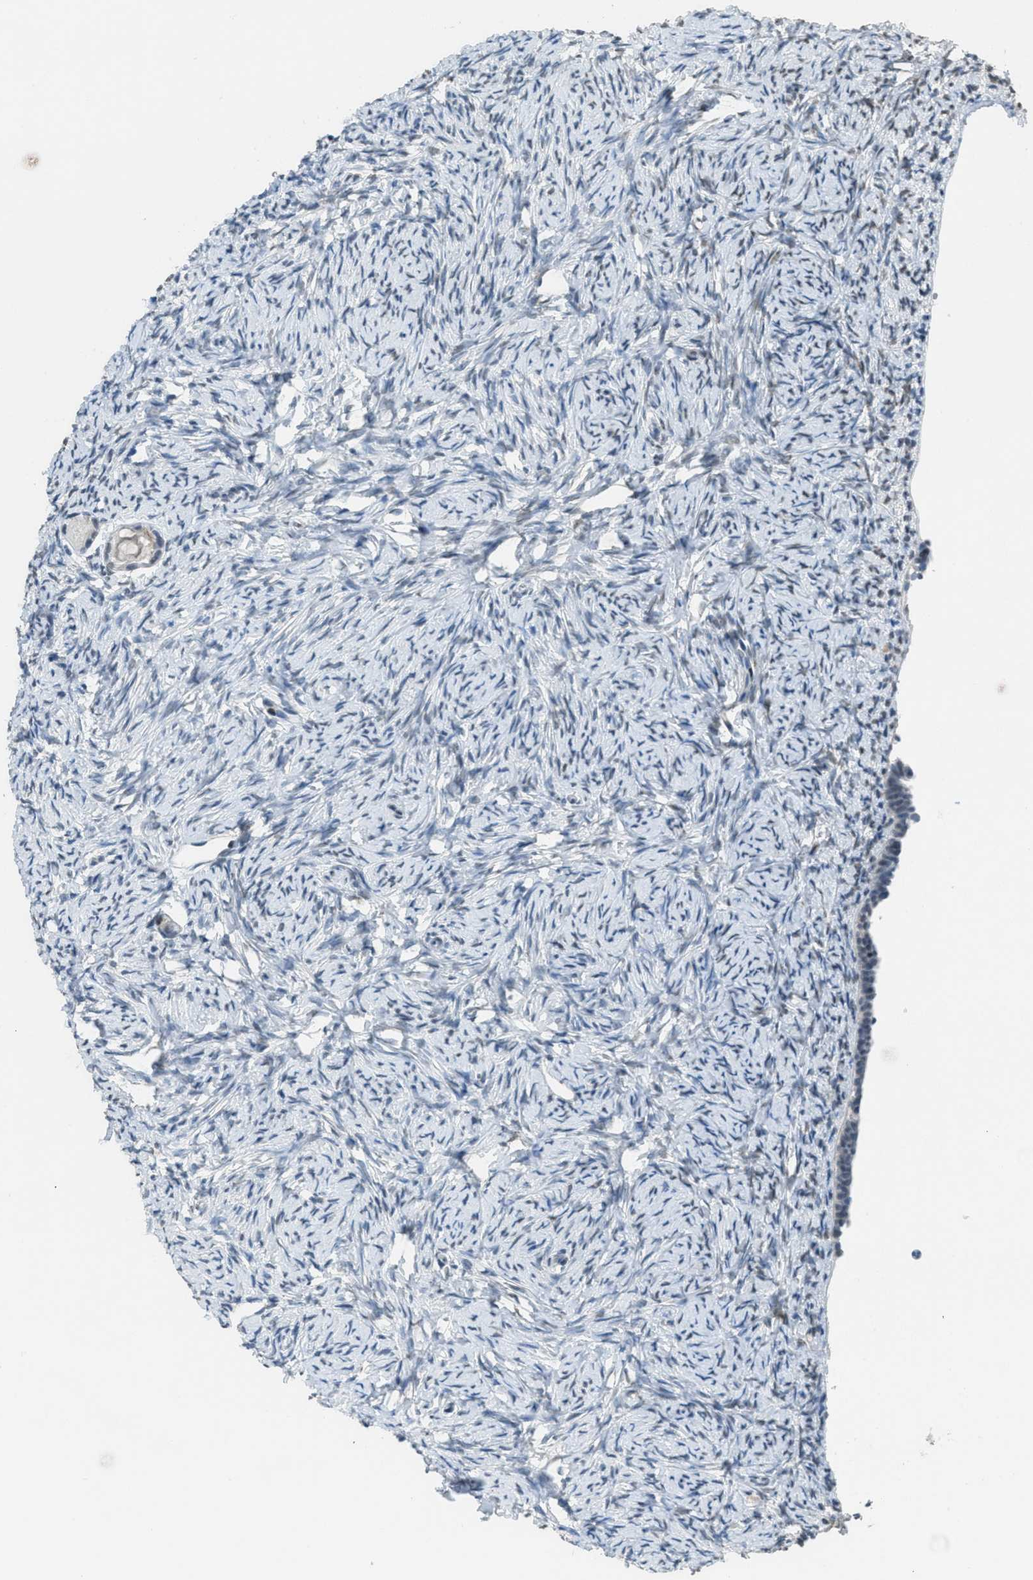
{"staining": {"intensity": "weak", "quantity": "<25%", "location": "nuclear"}, "tissue": "ovary", "cell_type": "Follicle cells", "image_type": "normal", "snomed": [{"axis": "morphology", "description": "Normal tissue, NOS"}, {"axis": "topography", "description": "Ovary"}], "caption": "Follicle cells show no significant positivity in unremarkable ovary. (Stains: DAB (3,3'-diaminobenzidine) immunohistochemistry with hematoxylin counter stain, Microscopy: brightfield microscopy at high magnification).", "gene": "TTC13", "patient": {"sex": "female", "age": 33}}